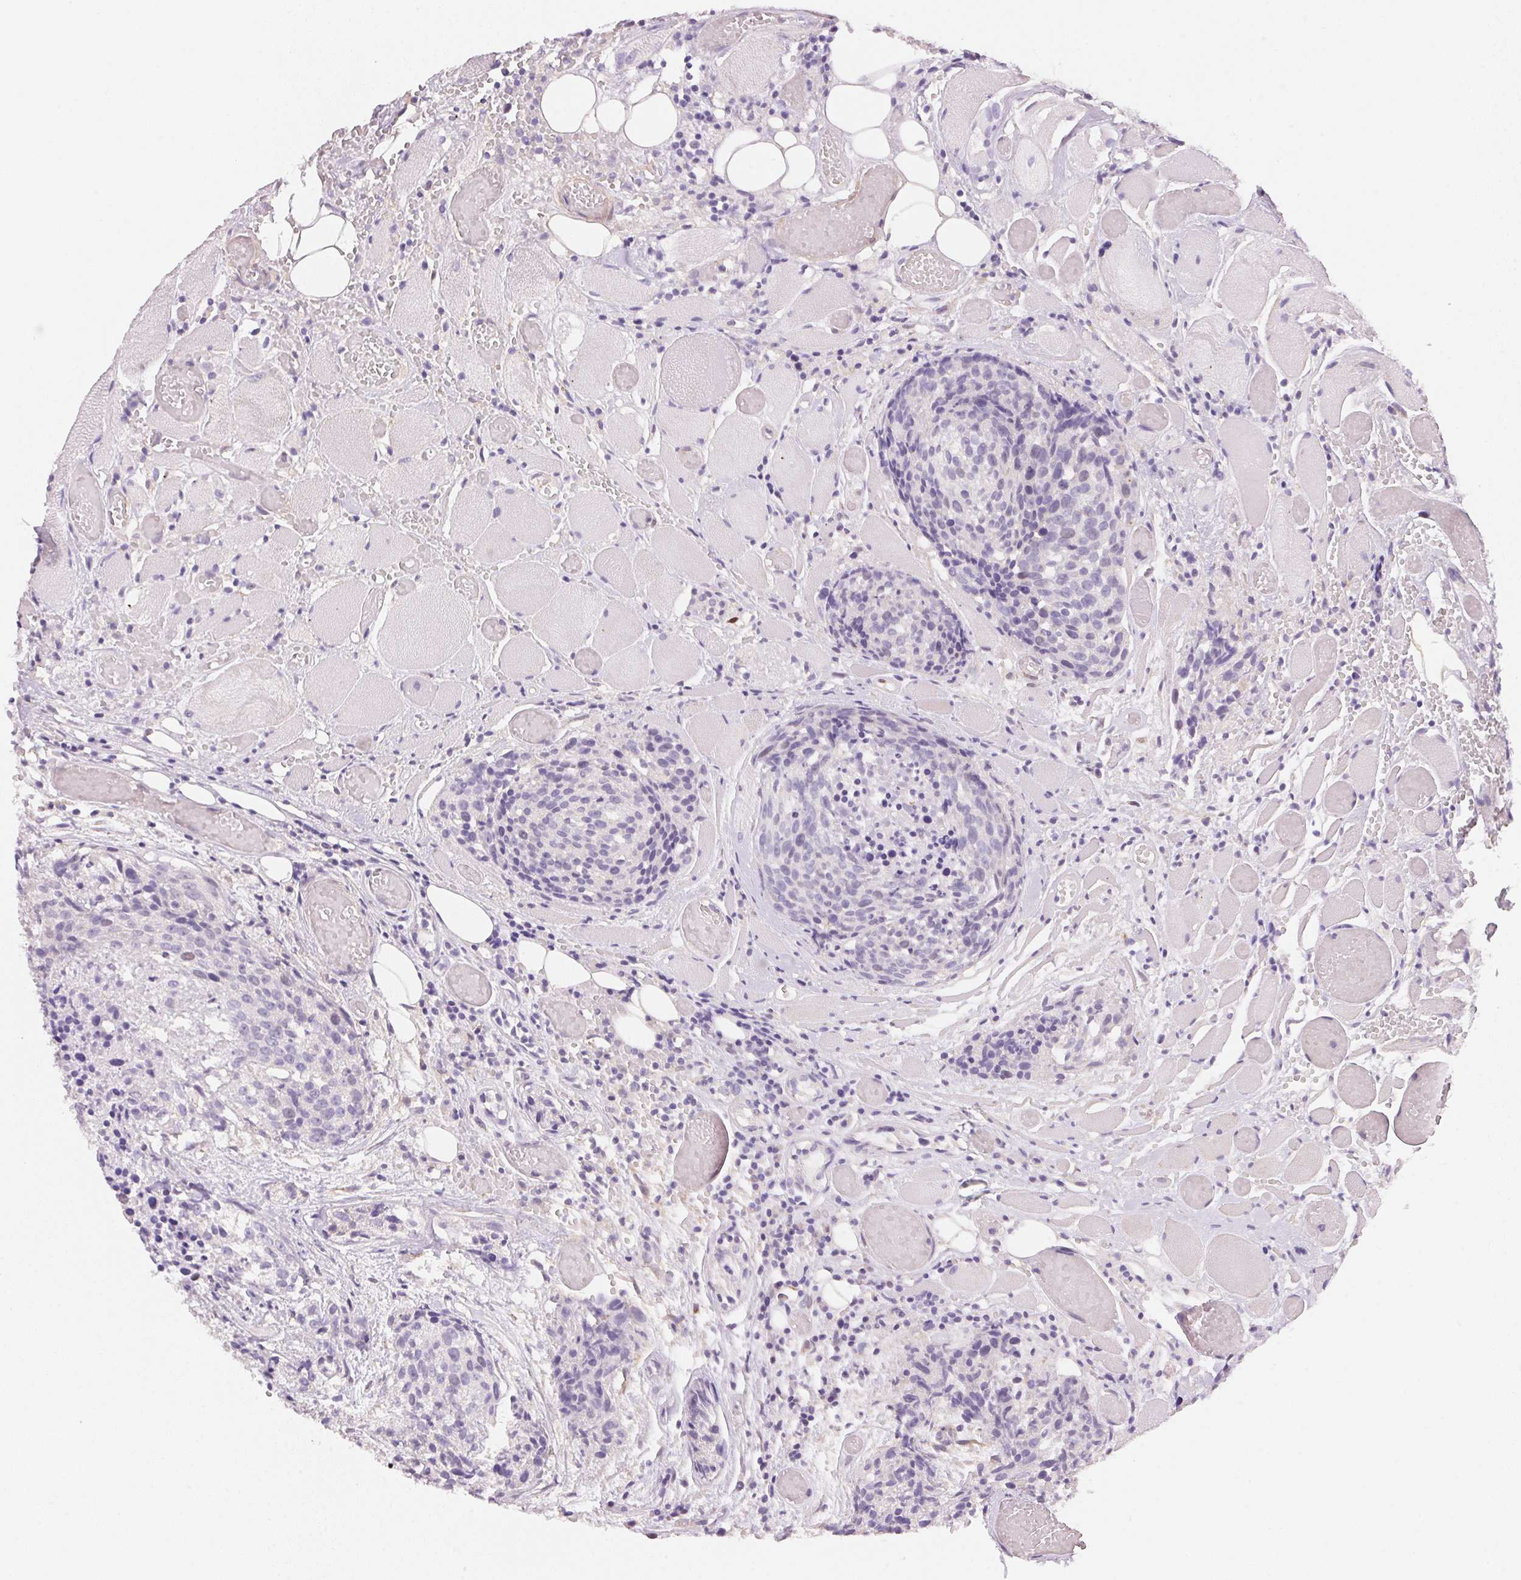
{"staining": {"intensity": "moderate", "quantity": "<25%", "location": "nuclear"}, "tissue": "head and neck cancer", "cell_type": "Tumor cells", "image_type": "cancer", "snomed": [{"axis": "morphology", "description": "Squamous cell carcinoma, NOS"}, {"axis": "topography", "description": "Oral tissue"}, {"axis": "topography", "description": "Head-Neck"}], "caption": "A micrograph of human head and neck cancer (squamous cell carcinoma) stained for a protein reveals moderate nuclear brown staining in tumor cells. Ihc stains the protein of interest in brown and the nuclei are stained blue.", "gene": "SMTN", "patient": {"sex": "male", "age": 64}}